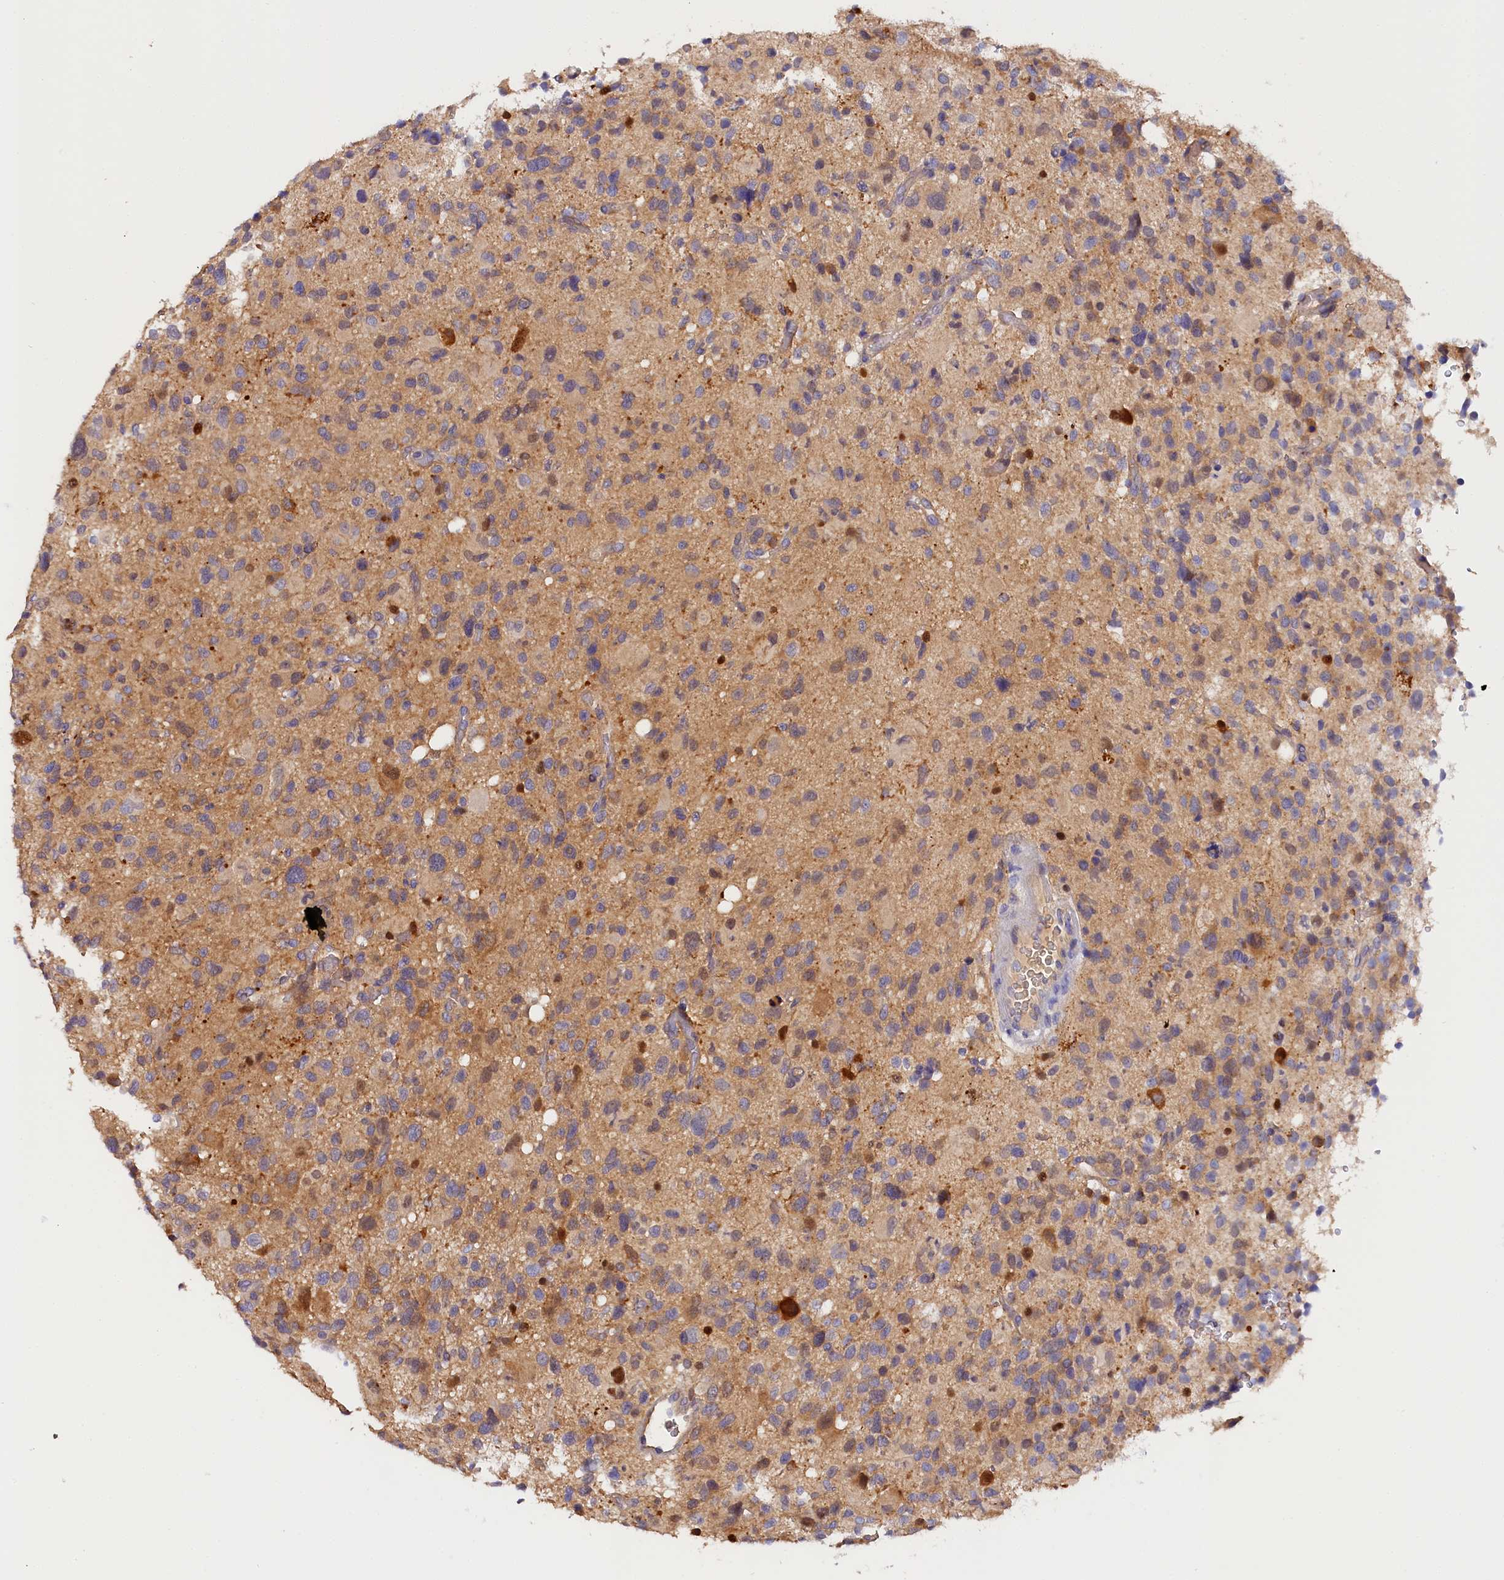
{"staining": {"intensity": "weak", "quantity": "<25%", "location": "cytoplasmic/membranous"}, "tissue": "glioma", "cell_type": "Tumor cells", "image_type": "cancer", "snomed": [{"axis": "morphology", "description": "Glioma, malignant, High grade"}, {"axis": "topography", "description": "Brain"}], "caption": "Malignant glioma (high-grade) stained for a protein using immunohistochemistry (IHC) demonstrates no staining tumor cells.", "gene": "KATNB1", "patient": {"sex": "male", "age": 48}}